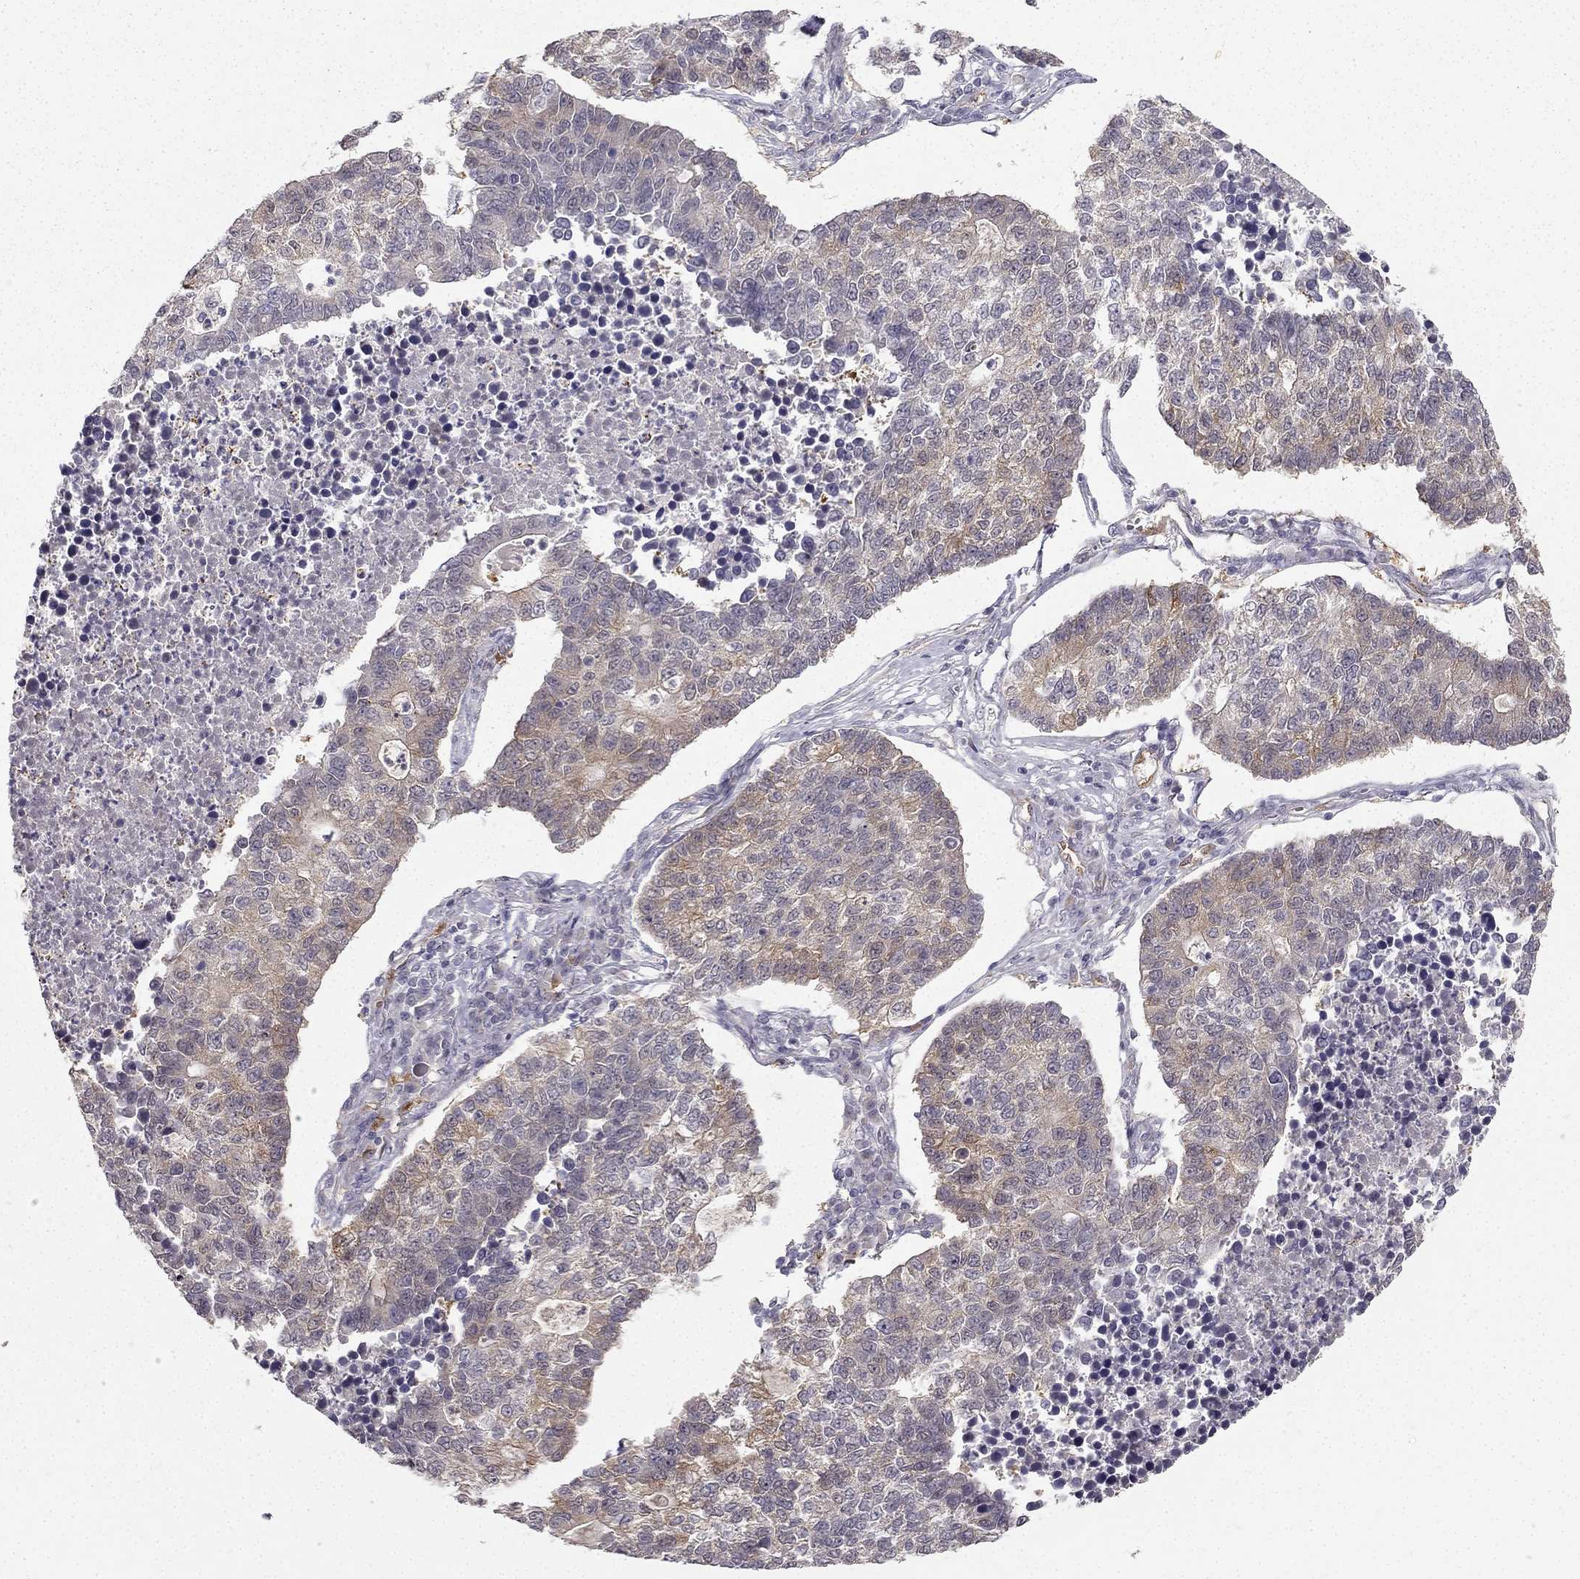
{"staining": {"intensity": "weak", "quantity": ">75%", "location": "cytoplasmic/membranous"}, "tissue": "lung cancer", "cell_type": "Tumor cells", "image_type": "cancer", "snomed": [{"axis": "morphology", "description": "Adenocarcinoma, NOS"}, {"axis": "topography", "description": "Lung"}], "caption": "A photomicrograph showing weak cytoplasmic/membranous expression in approximately >75% of tumor cells in lung cancer, as visualized by brown immunohistochemical staining.", "gene": "NQO1", "patient": {"sex": "male", "age": 57}}